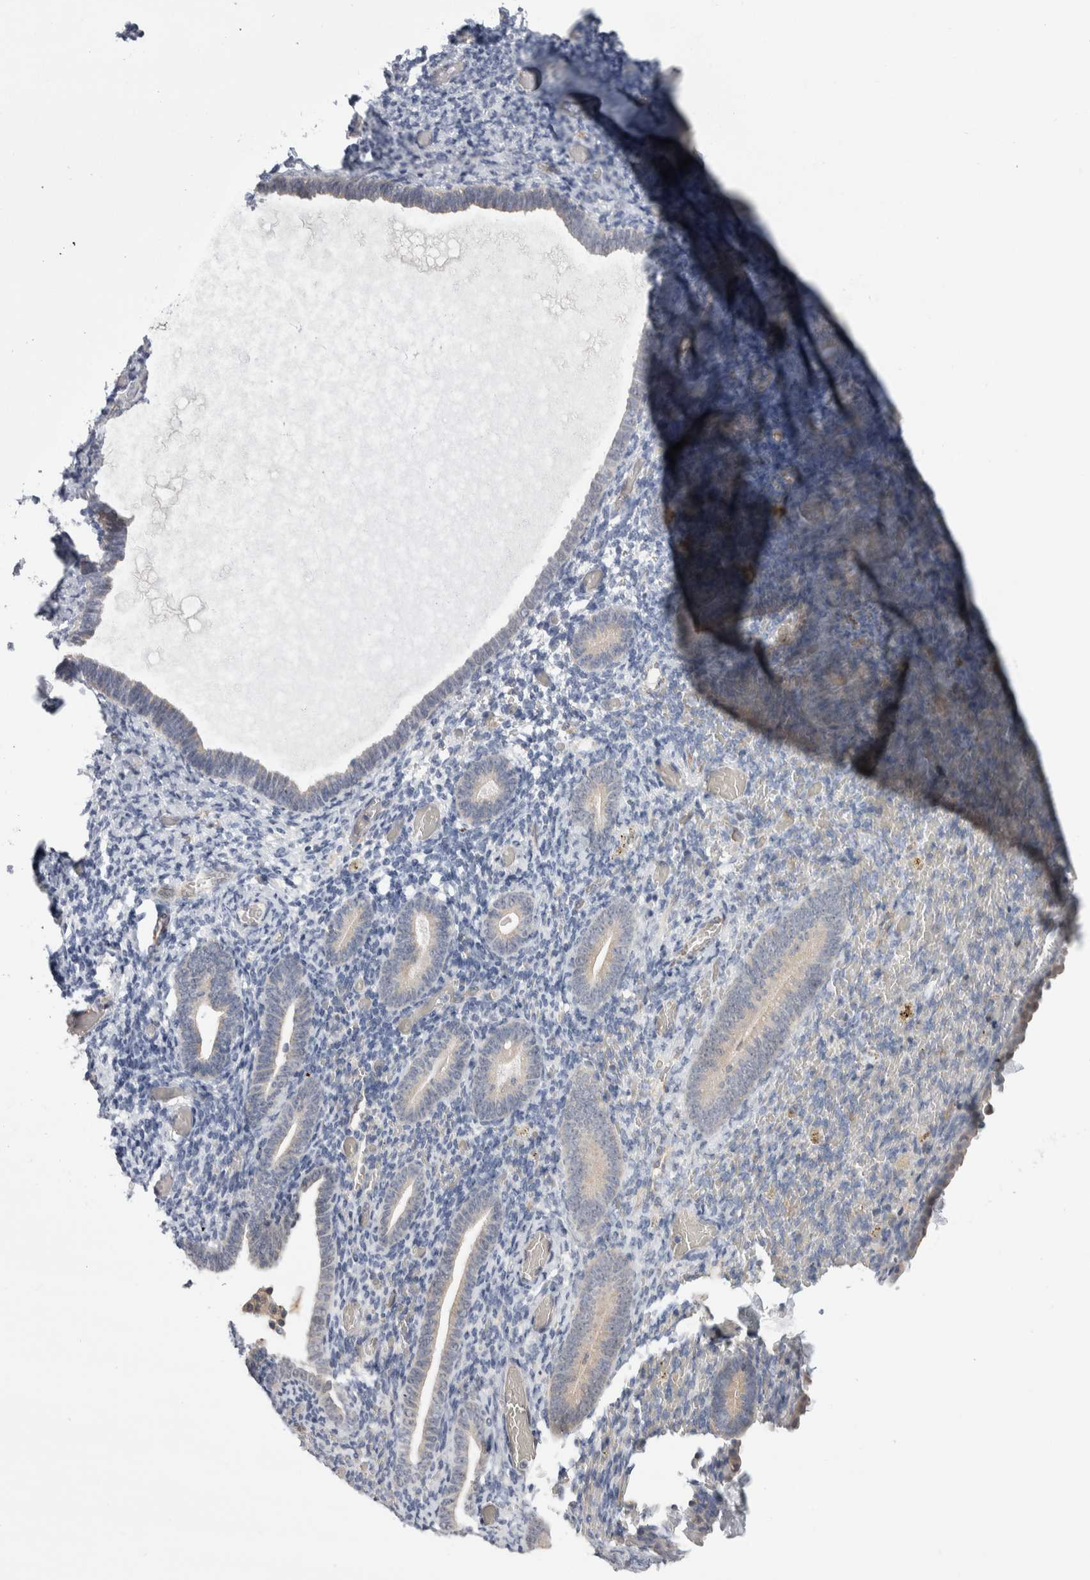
{"staining": {"intensity": "negative", "quantity": "none", "location": "none"}, "tissue": "endometrium", "cell_type": "Cells in endometrial stroma", "image_type": "normal", "snomed": [{"axis": "morphology", "description": "Normal tissue, NOS"}, {"axis": "topography", "description": "Endometrium"}], "caption": "Immunohistochemistry (IHC) of normal endometrium displays no expression in cells in endometrial stroma.", "gene": "ZBTB49", "patient": {"sex": "female", "age": 51}}